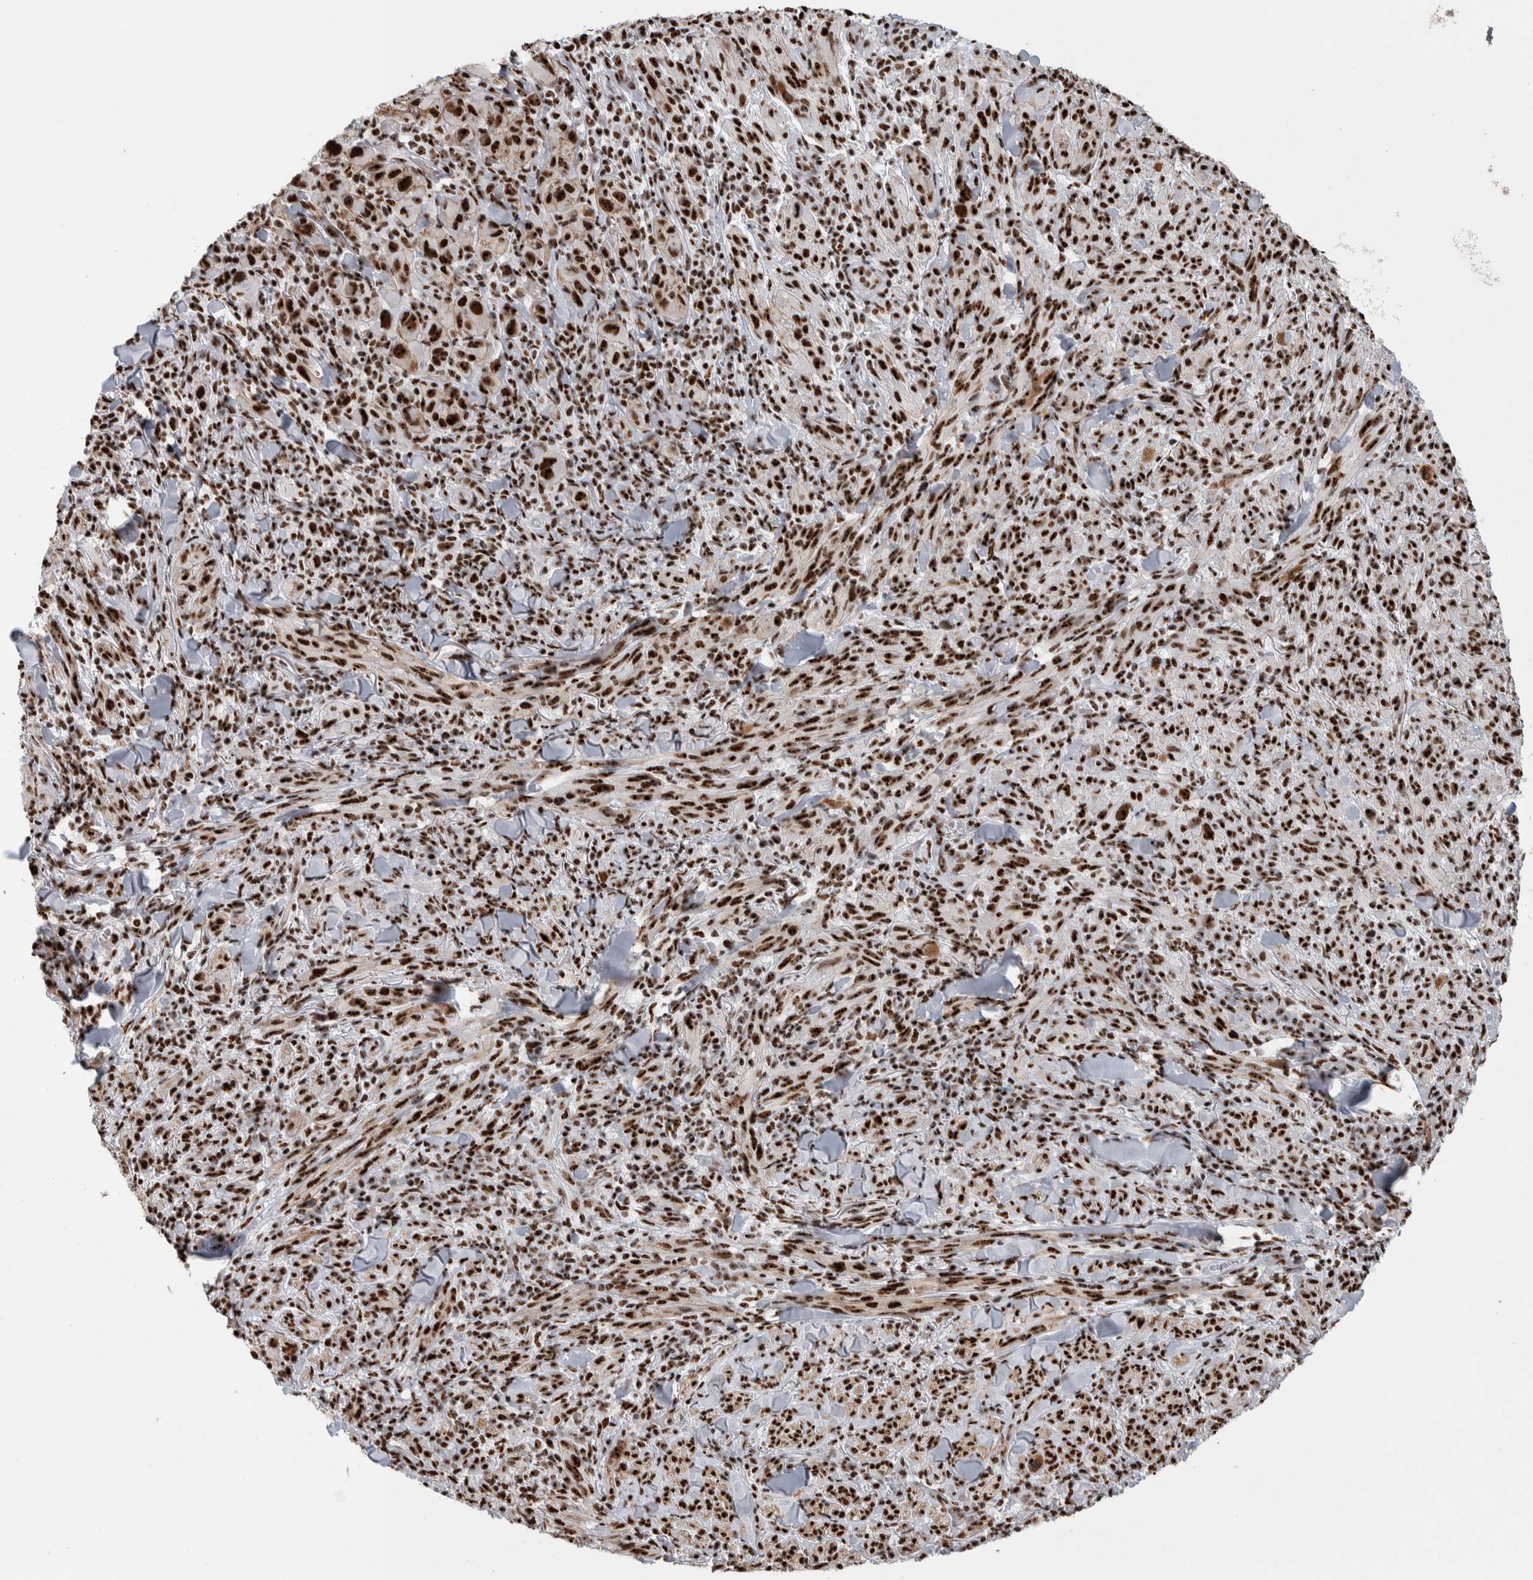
{"staining": {"intensity": "strong", "quantity": ">75%", "location": "nuclear"}, "tissue": "melanoma", "cell_type": "Tumor cells", "image_type": "cancer", "snomed": [{"axis": "morphology", "description": "Malignant melanoma, NOS"}, {"axis": "topography", "description": "Skin of head"}], "caption": "The image demonstrates immunohistochemical staining of melanoma. There is strong nuclear expression is identified in approximately >75% of tumor cells. (Stains: DAB in brown, nuclei in blue, Microscopy: brightfield microscopy at high magnification).", "gene": "NCL", "patient": {"sex": "male", "age": 96}}